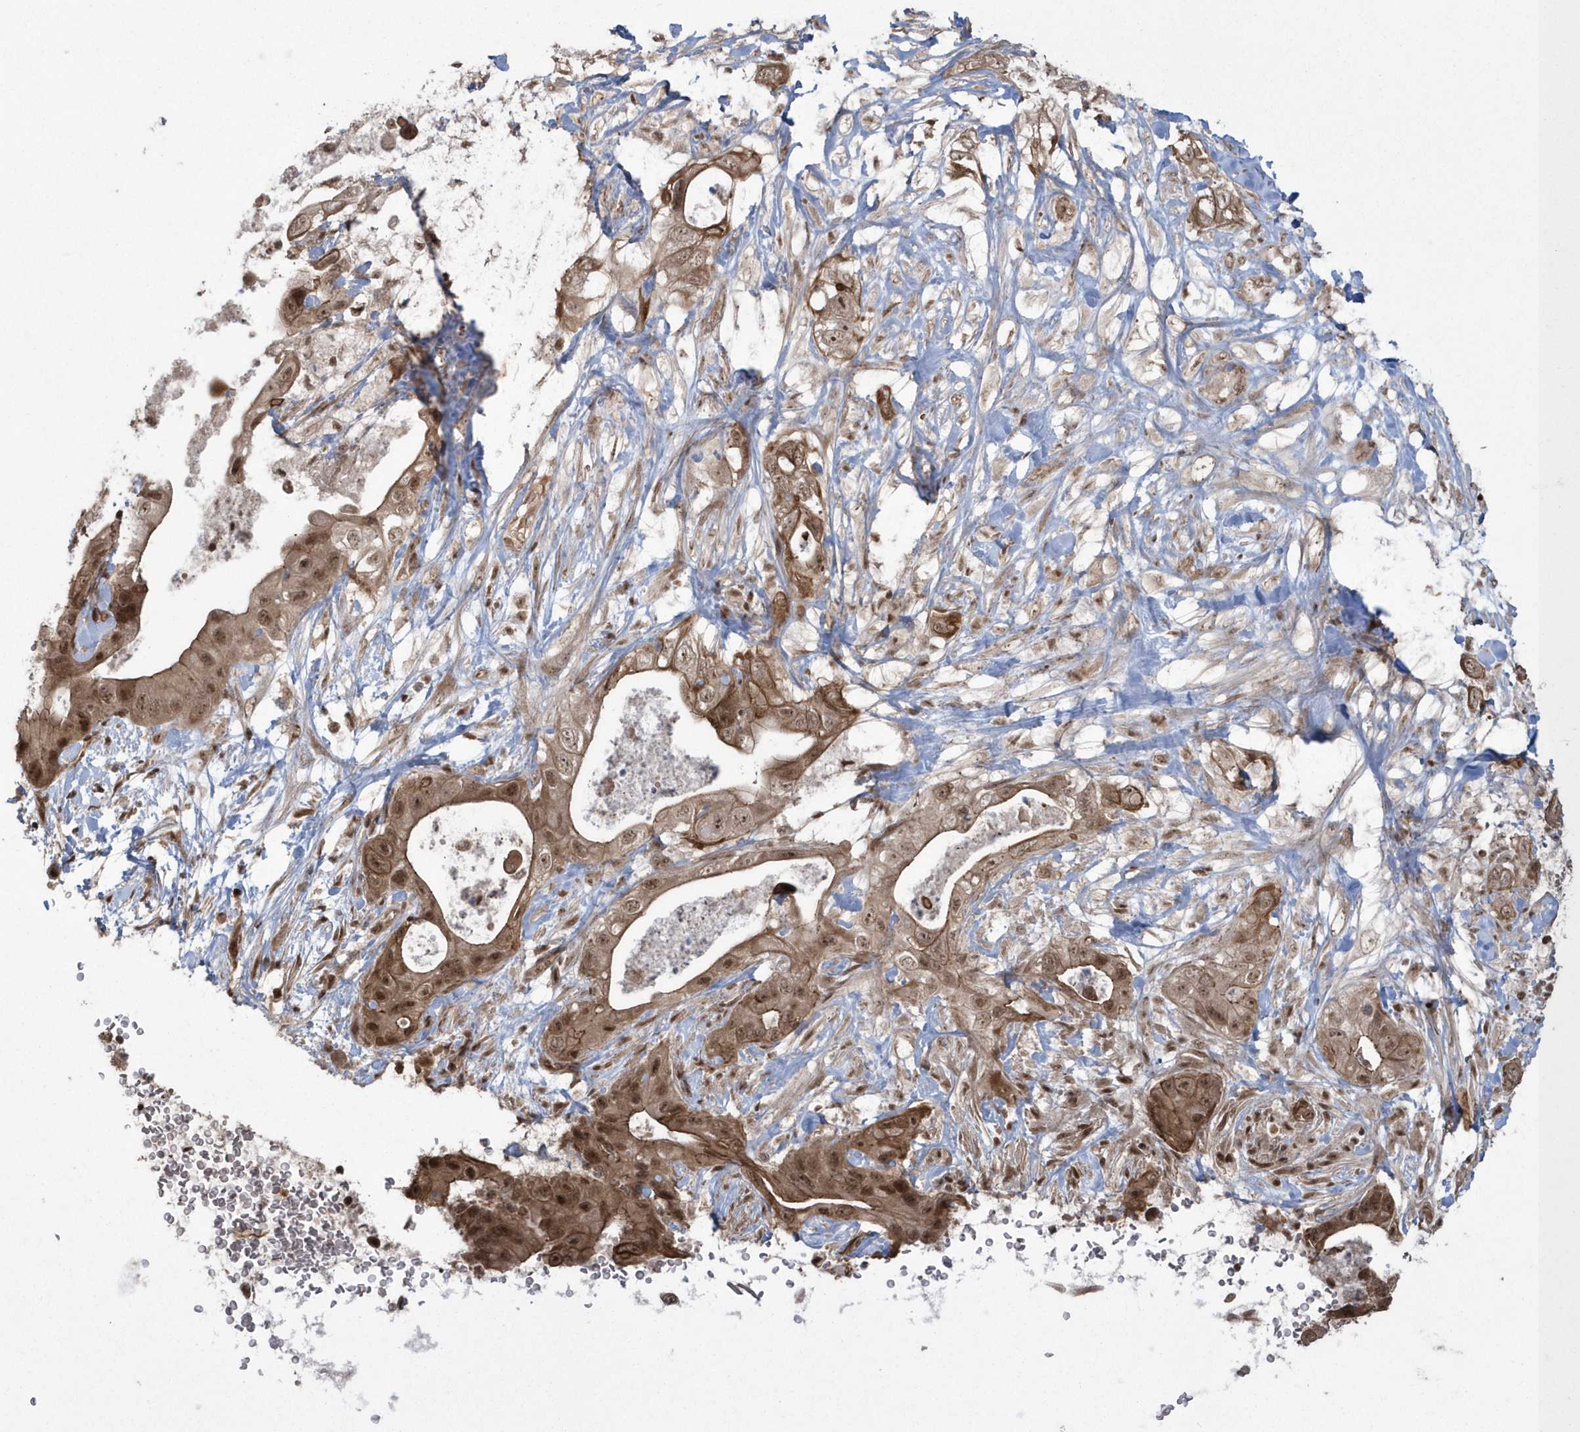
{"staining": {"intensity": "moderate", "quantity": ">75%", "location": "cytoplasmic/membranous,nuclear"}, "tissue": "pancreatic cancer", "cell_type": "Tumor cells", "image_type": "cancer", "snomed": [{"axis": "morphology", "description": "Adenocarcinoma, NOS"}, {"axis": "topography", "description": "Pancreas"}], "caption": "IHC of pancreatic cancer demonstrates medium levels of moderate cytoplasmic/membranous and nuclear staining in approximately >75% of tumor cells. (IHC, brightfield microscopy, high magnification).", "gene": "EPB41L4A", "patient": {"sex": "female", "age": 78}}